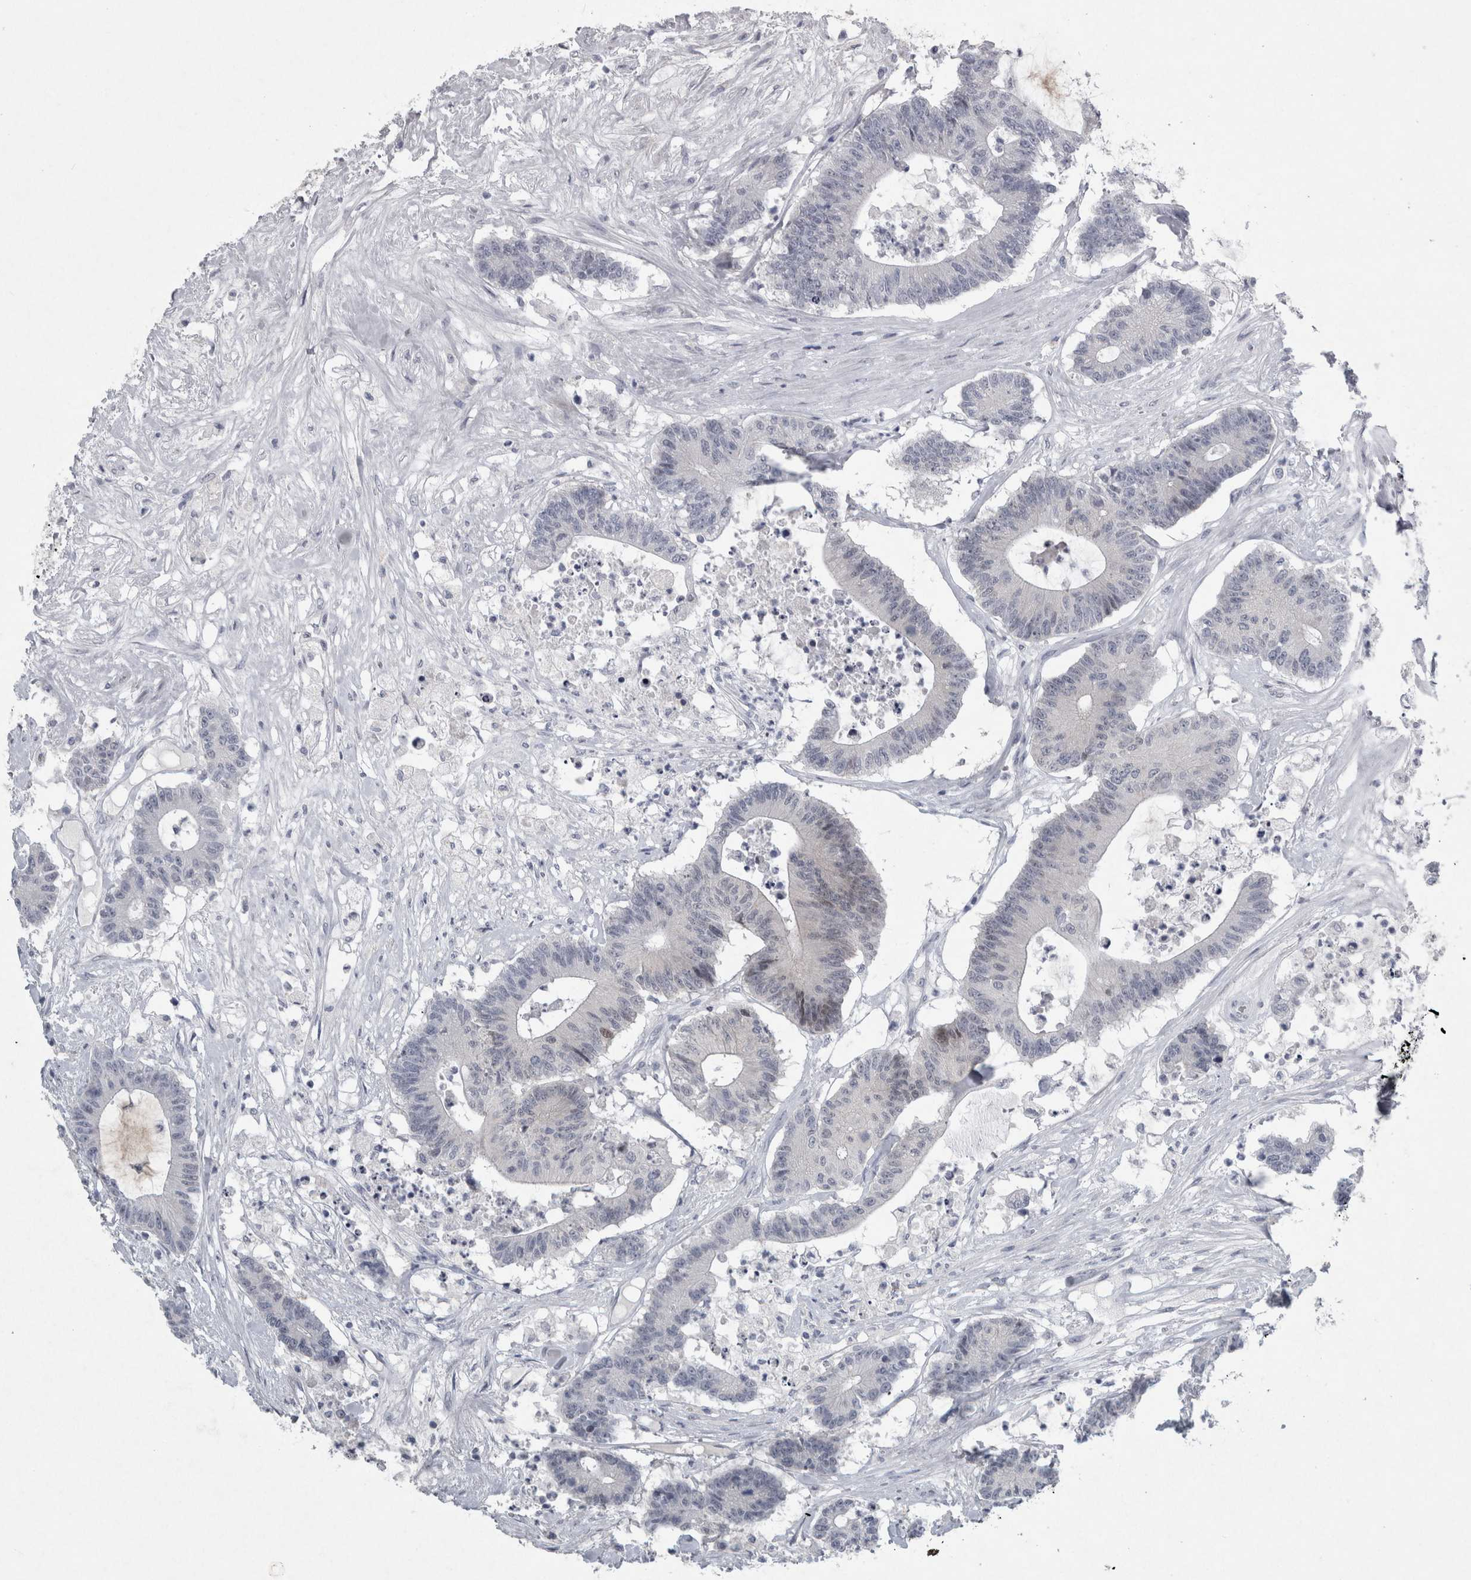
{"staining": {"intensity": "negative", "quantity": "none", "location": "none"}, "tissue": "colorectal cancer", "cell_type": "Tumor cells", "image_type": "cancer", "snomed": [{"axis": "morphology", "description": "Adenocarcinoma, NOS"}, {"axis": "topography", "description": "Colon"}], "caption": "High magnification brightfield microscopy of colorectal cancer (adenocarcinoma) stained with DAB (3,3'-diaminobenzidine) (brown) and counterstained with hematoxylin (blue): tumor cells show no significant positivity.", "gene": "PDX1", "patient": {"sex": "female", "age": 84}}